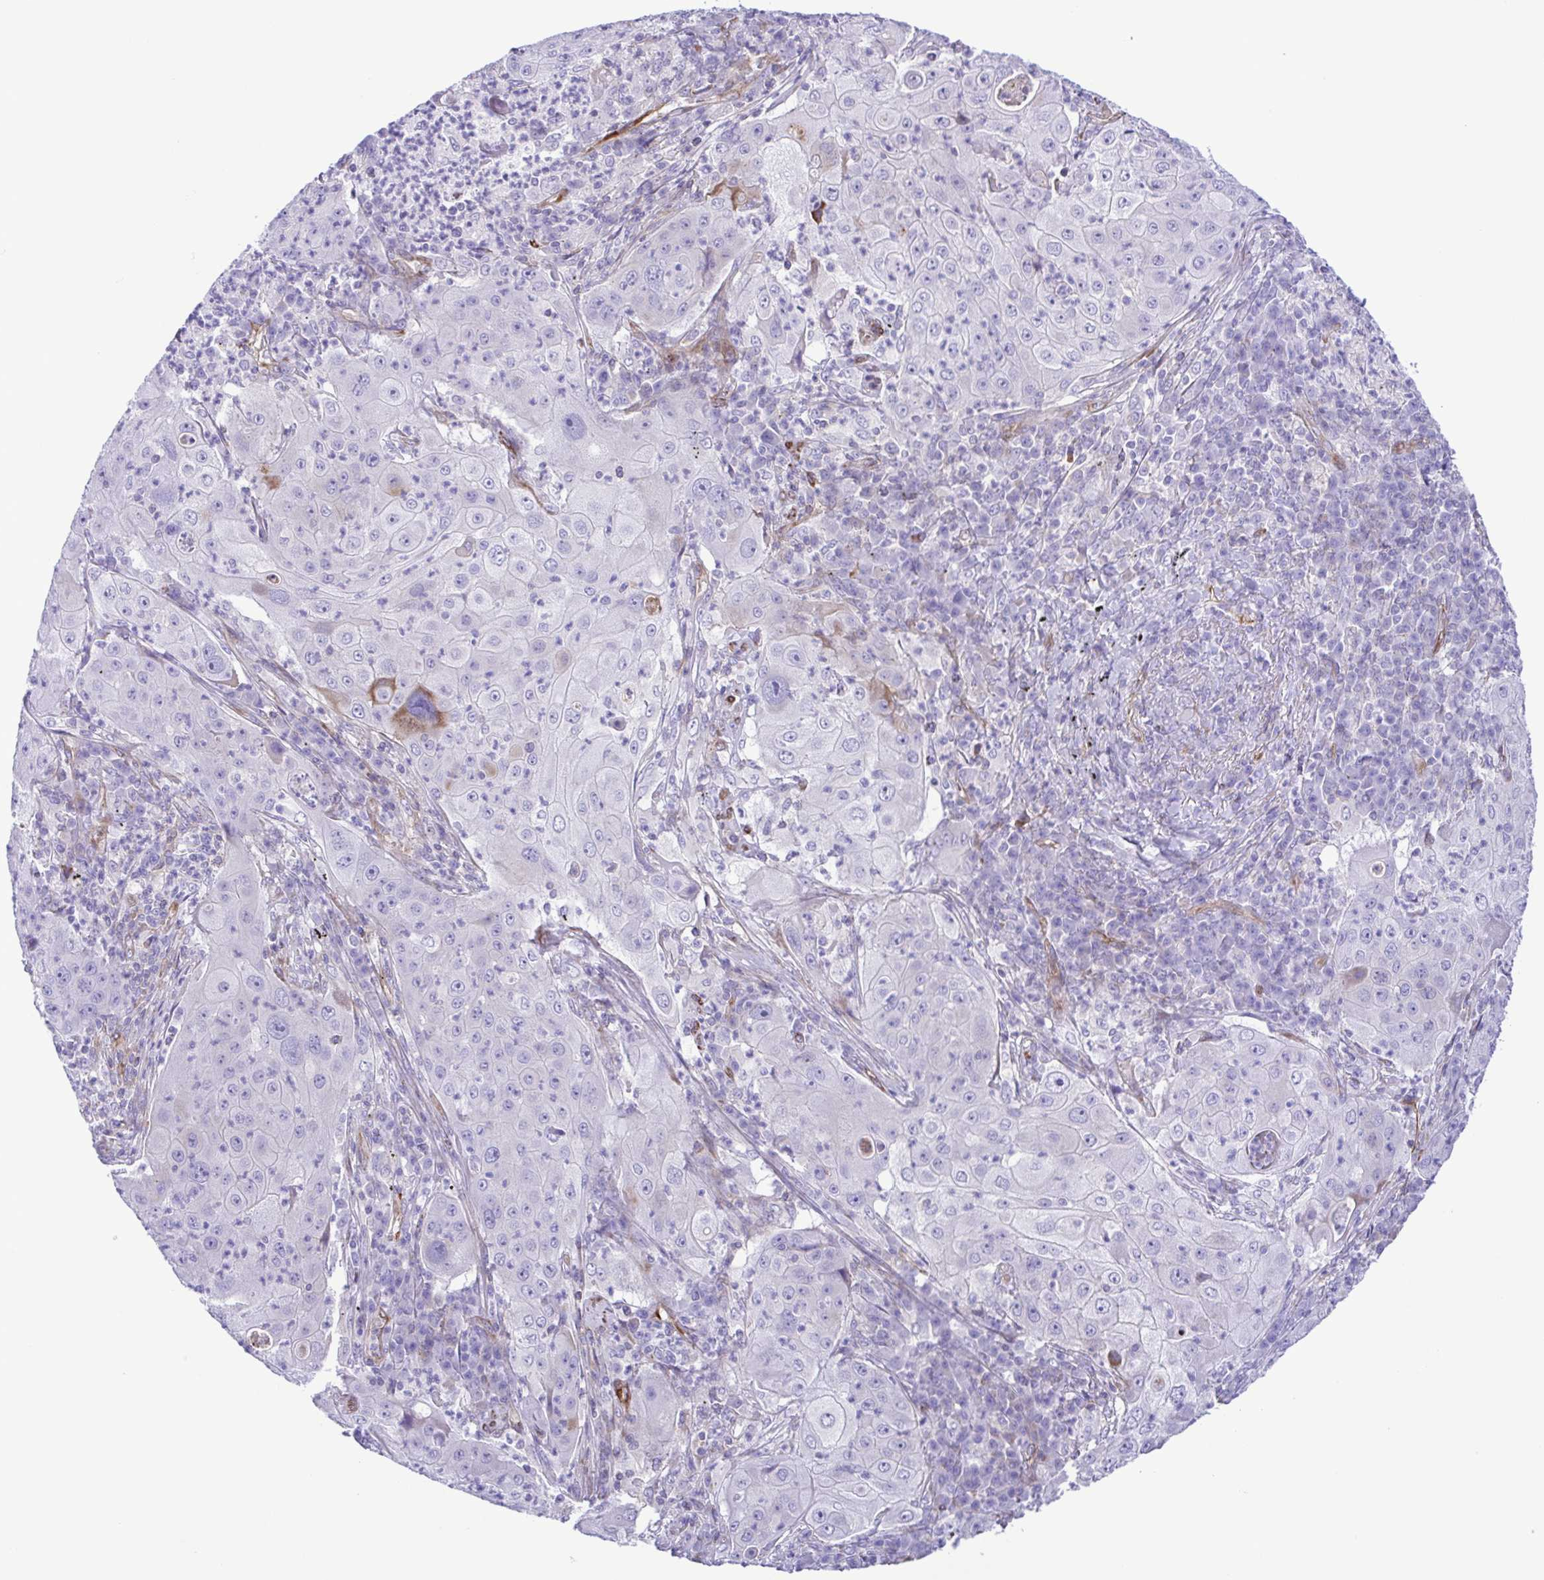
{"staining": {"intensity": "moderate", "quantity": "<25%", "location": "cytoplasmic/membranous"}, "tissue": "lung cancer", "cell_type": "Tumor cells", "image_type": "cancer", "snomed": [{"axis": "morphology", "description": "Squamous cell carcinoma, NOS"}, {"axis": "topography", "description": "Lung"}], "caption": "Lung cancer stained for a protein demonstrates moderate cytoplasmic/membranous positivity in tumor cells. (DAB = brown stain, brightfield microscopy at high magnification).", "gene": "FLT1", "patient": {"sex": "female", "age": 59}}